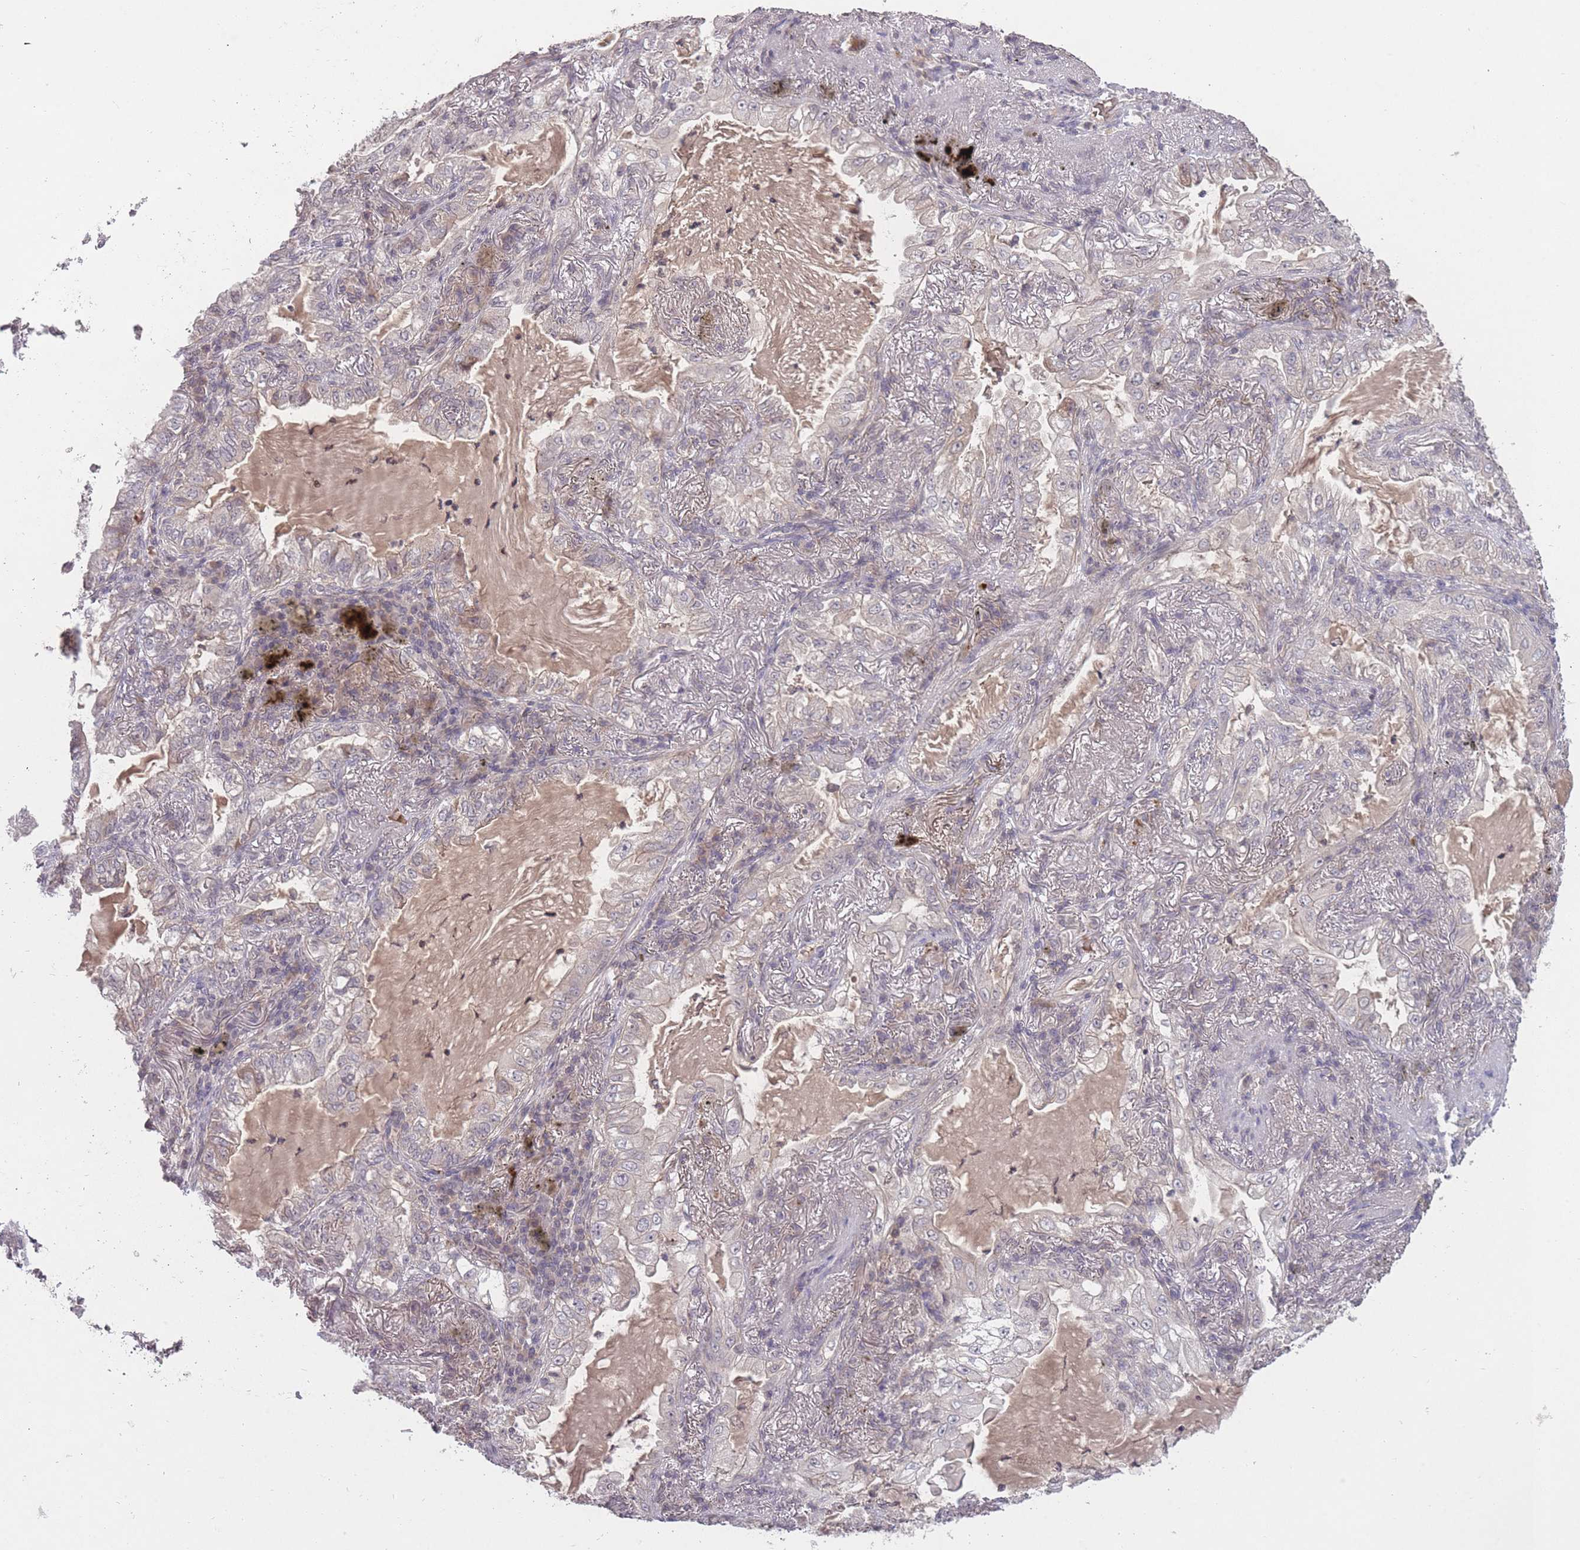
{"staining": {"intensity": "negative", "quantity": "none", "location": "none"}, "tissue": "lung cancer", "cell_type": "Tumor cells", "image_type": "cancer", "snomed": [{"axis": "morphology", "description": "Adenocarcinoma, NOS"}, {"axis": "topography", "description": "Lung"}], "caption": "An immunohistochemistry micrograph of adenocarcinoma (lung) is shown. There is no staining in tumor cells of adenocarcinoma (lung).", "gene": "ADCYAP1R1", "patient": {"sex": "female", "age": 73}}